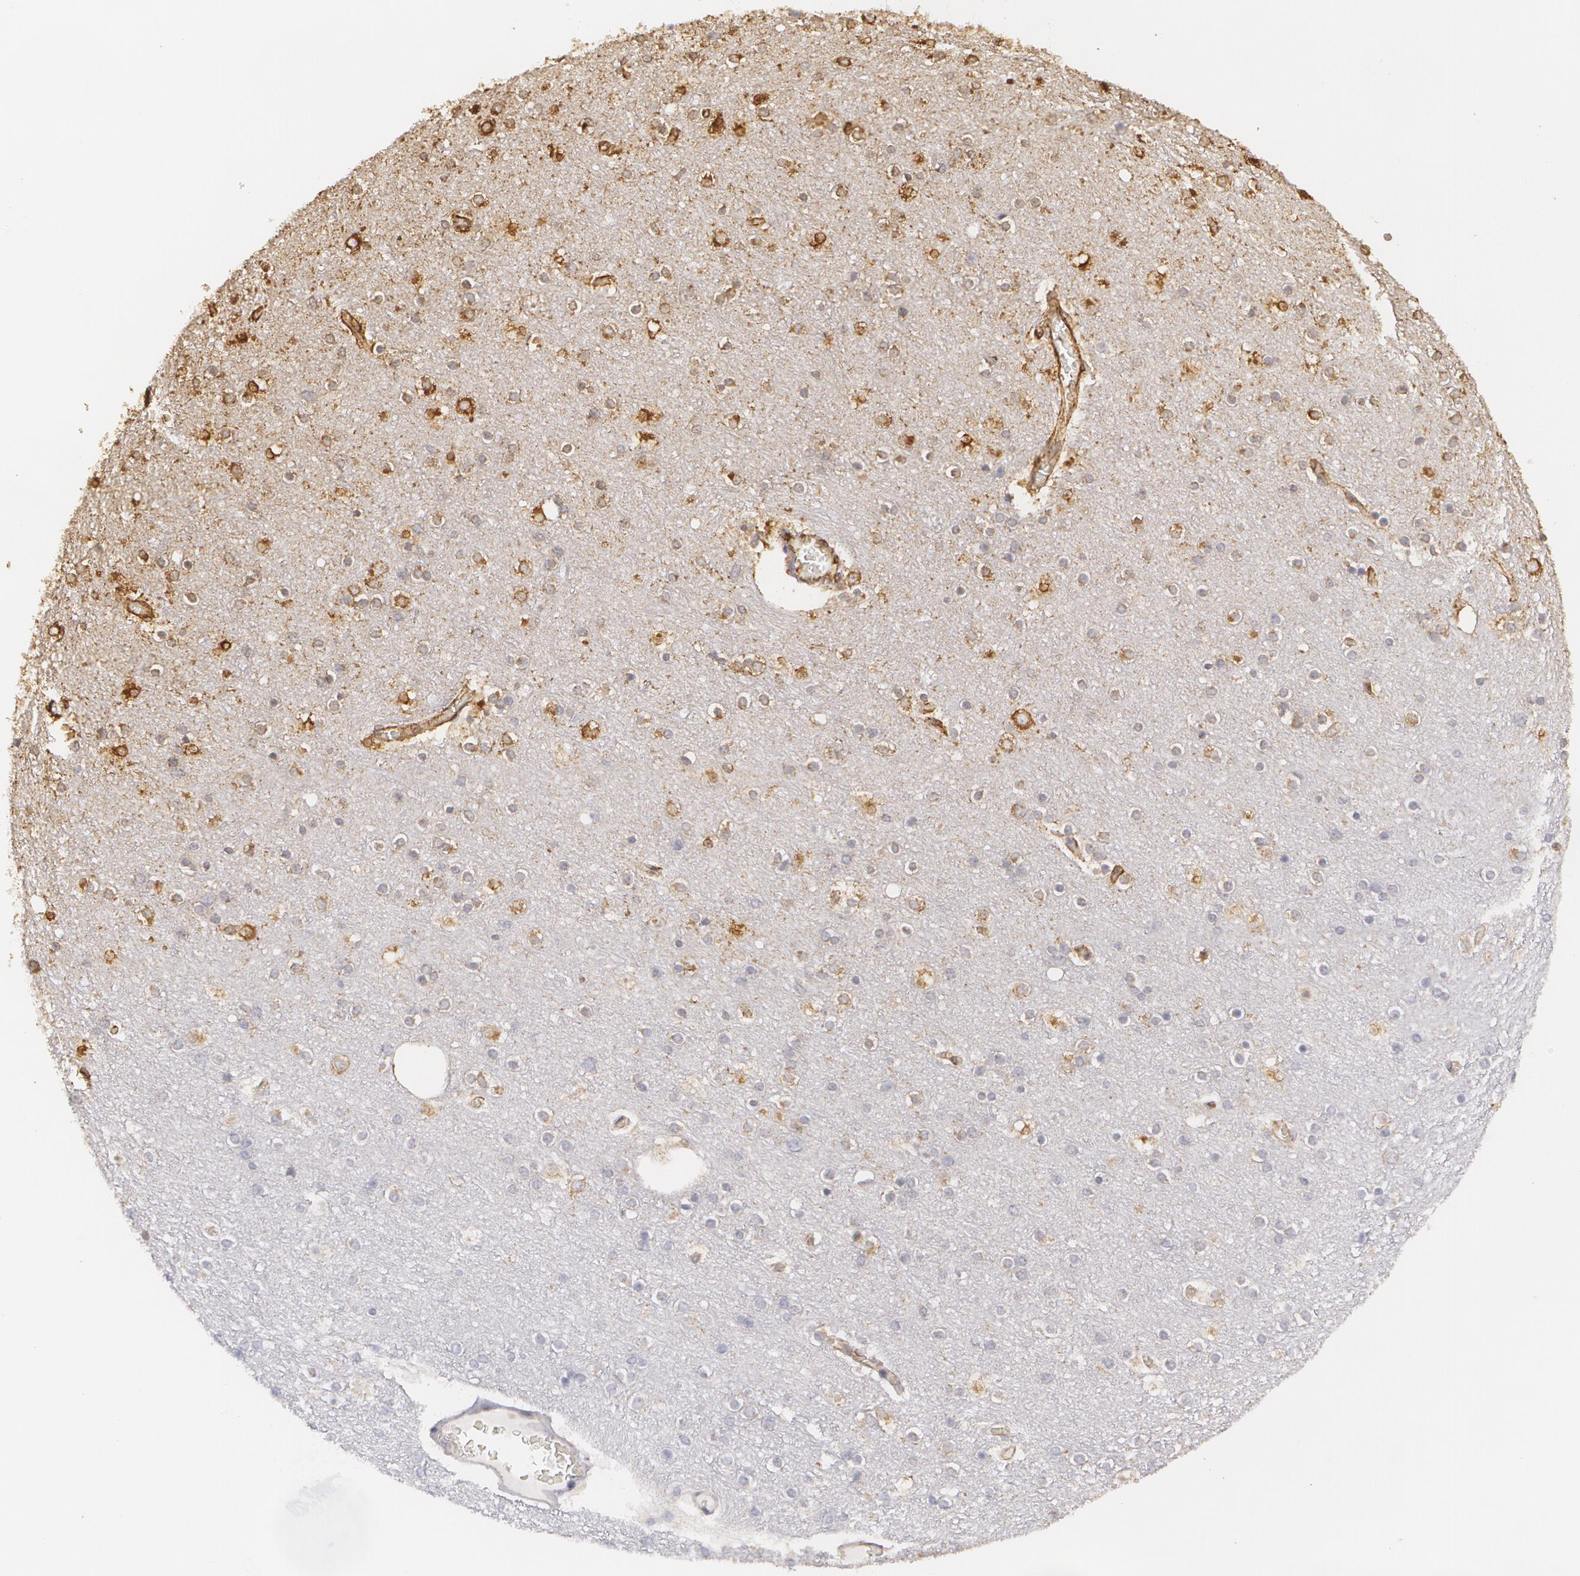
{"staining": {"intensity": "moderate", "quantity": "25%-75%", "location": "cytoplasmic/membranous"}, "tissue": "cerebral cortex", "cell_type": "Endothelial cells", "image_type": "normal", "snomed": [{"axis": "morphology", "description": "Normal tissue, NOS"}, {"axis": "topography", "description": "Cerebral cortex"}], "caption": "IHC of normal cerebral cortex displays medium levels of moderate cytoplasmic/membranous positivity in about 25%-75% of endothelial cells.", "gene": "CYB5R3", "patient": {"sex": "female", "age": 54}}